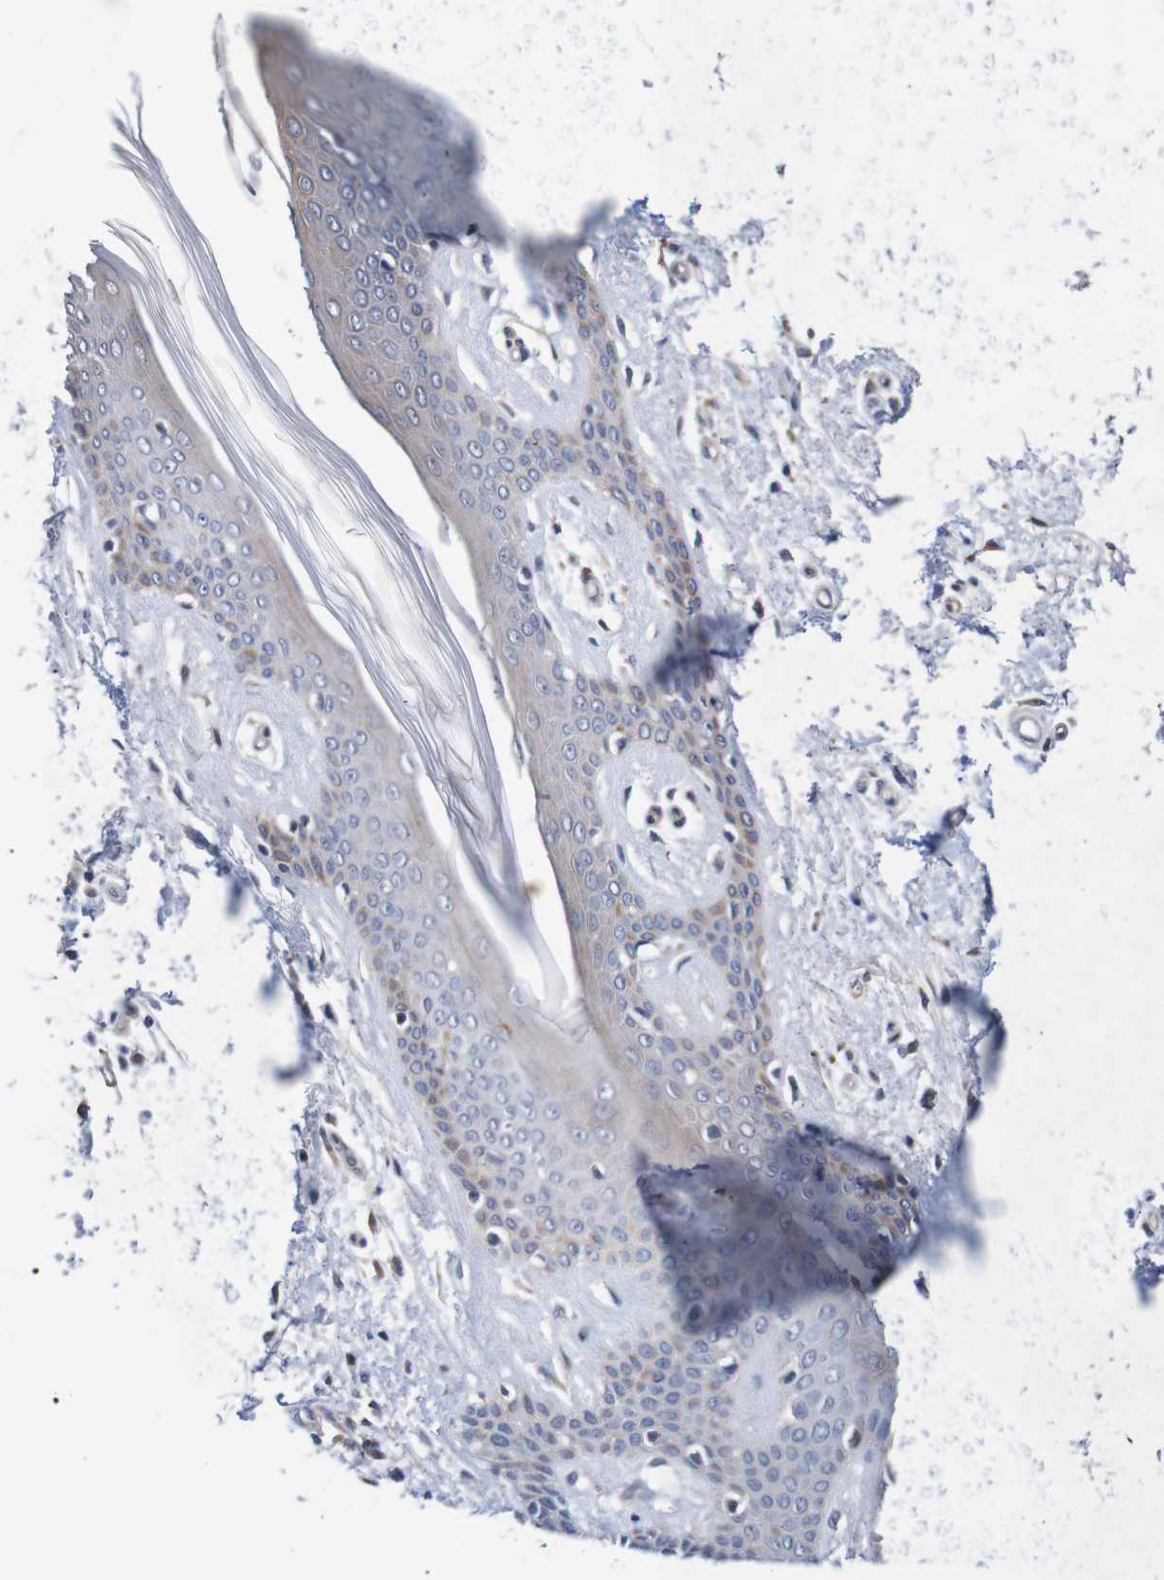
{"staining": {"intensity": "negative", "quantity": "none", "location": "none"}, "tissue": "skin", "cell_type": "Fibroblasts", "image_type": "normal", "snomed": [{"axis": "morphology", "description": "Normal tissue, NOS"}, {"axis": "topography", "description": "Skin"}], "caption": "A high-resolution micrograph shows immunohistochemistry (IHC) staining of normal skin, which demonstrates no significant staining in fibroblasts.", "gene": "CPED1", "patient": {"sex": "male", "age": 53}}